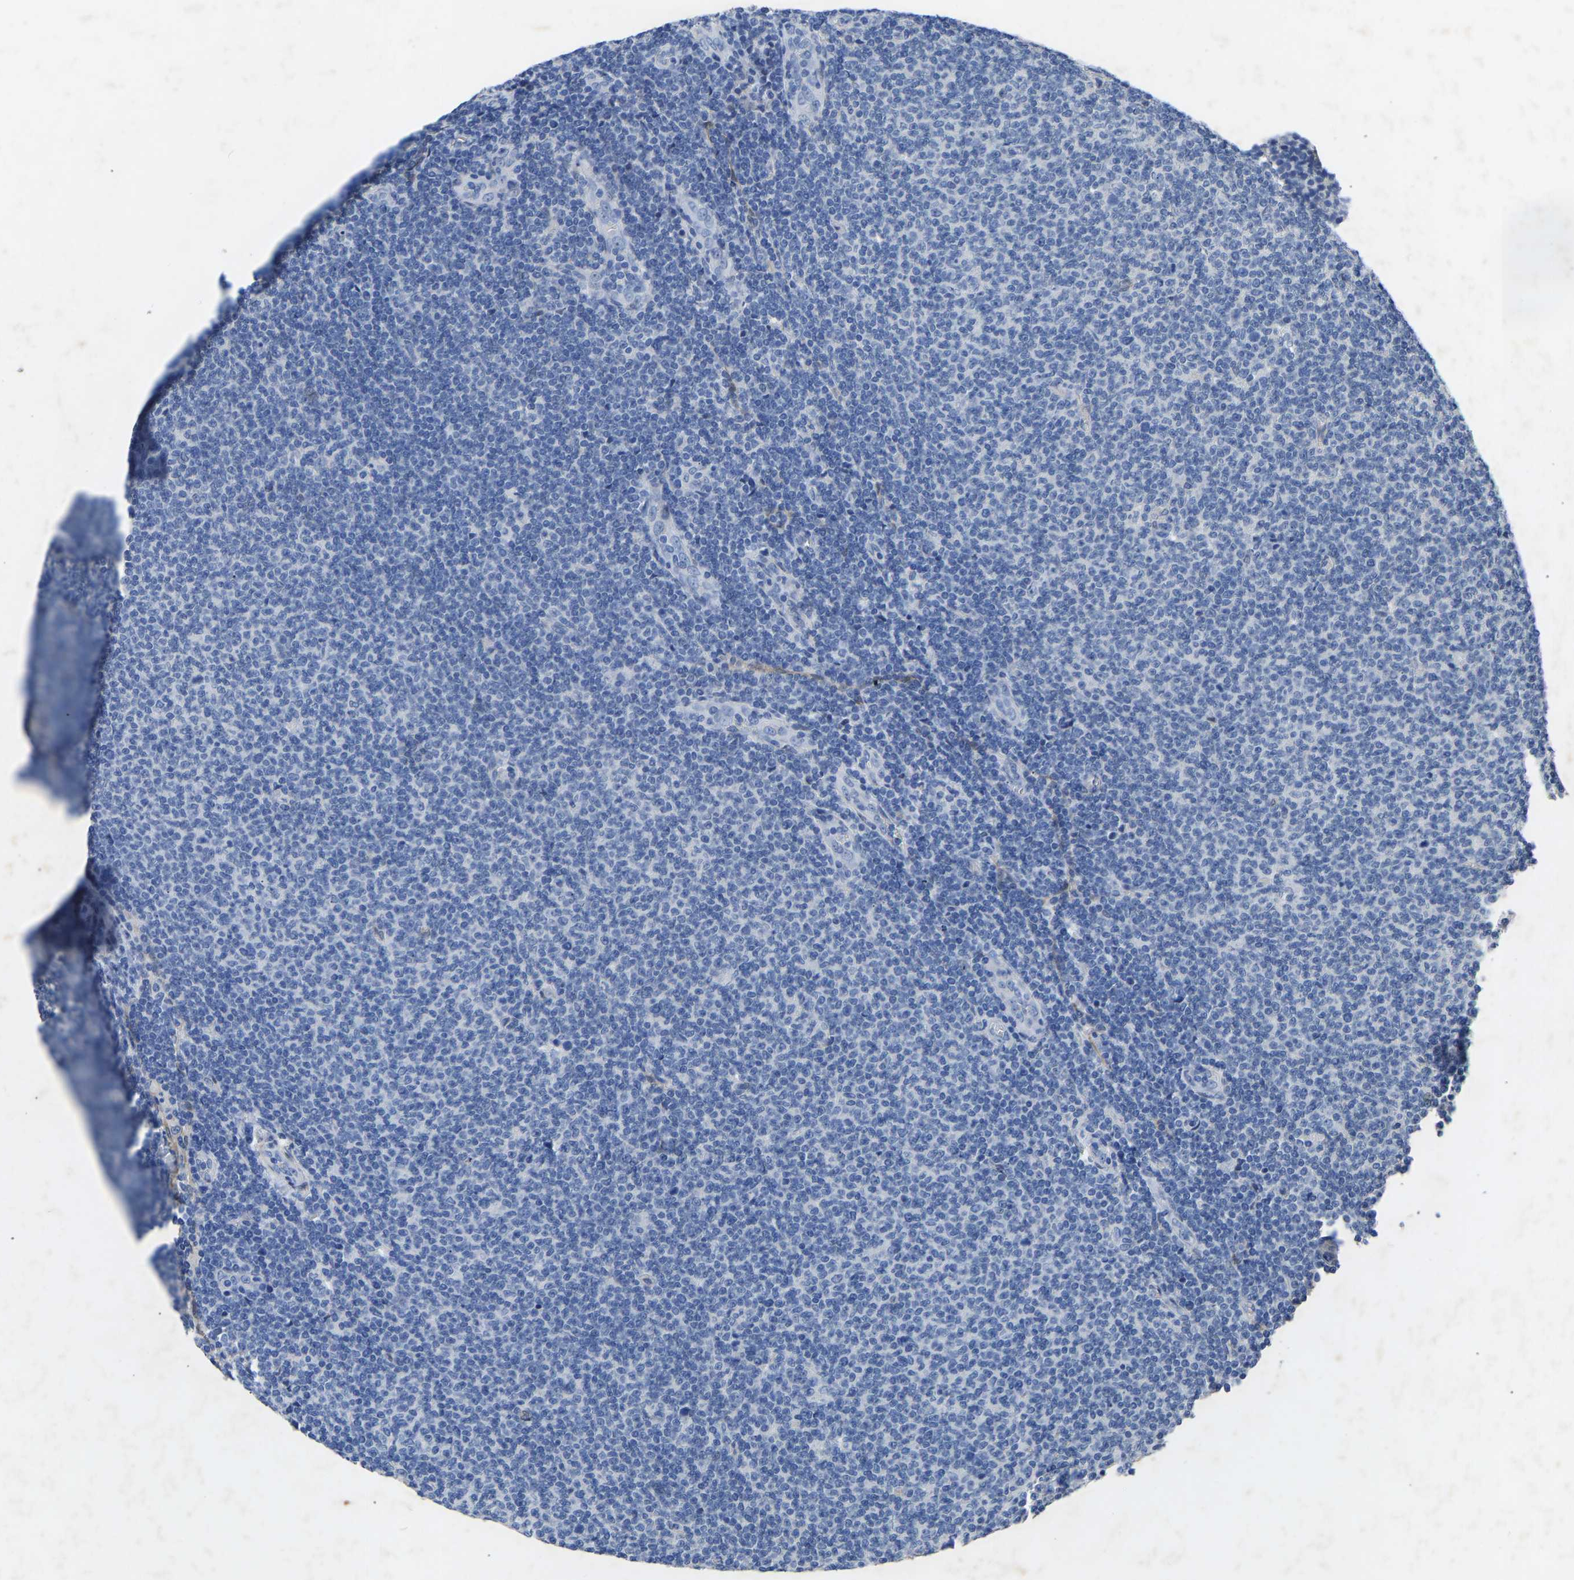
{"staining": {"intensity": "negative", "quantity": "none", "location": "none"}, "tissue": "lymphoma", "cell_type": "Tumor cells", "image_type": "cancer", "snomed": [{"axis": "morphology", "description": "Malignant lymphoma, non-Hodgkin's type, Low grade"}, {"axis": "topography", "description": "Lymph node"}], "caption": "There is no significant staining in tumor cells of lymphoma.", "gene": "RBP1", "patient": {"sex": "male", "age": 66}}